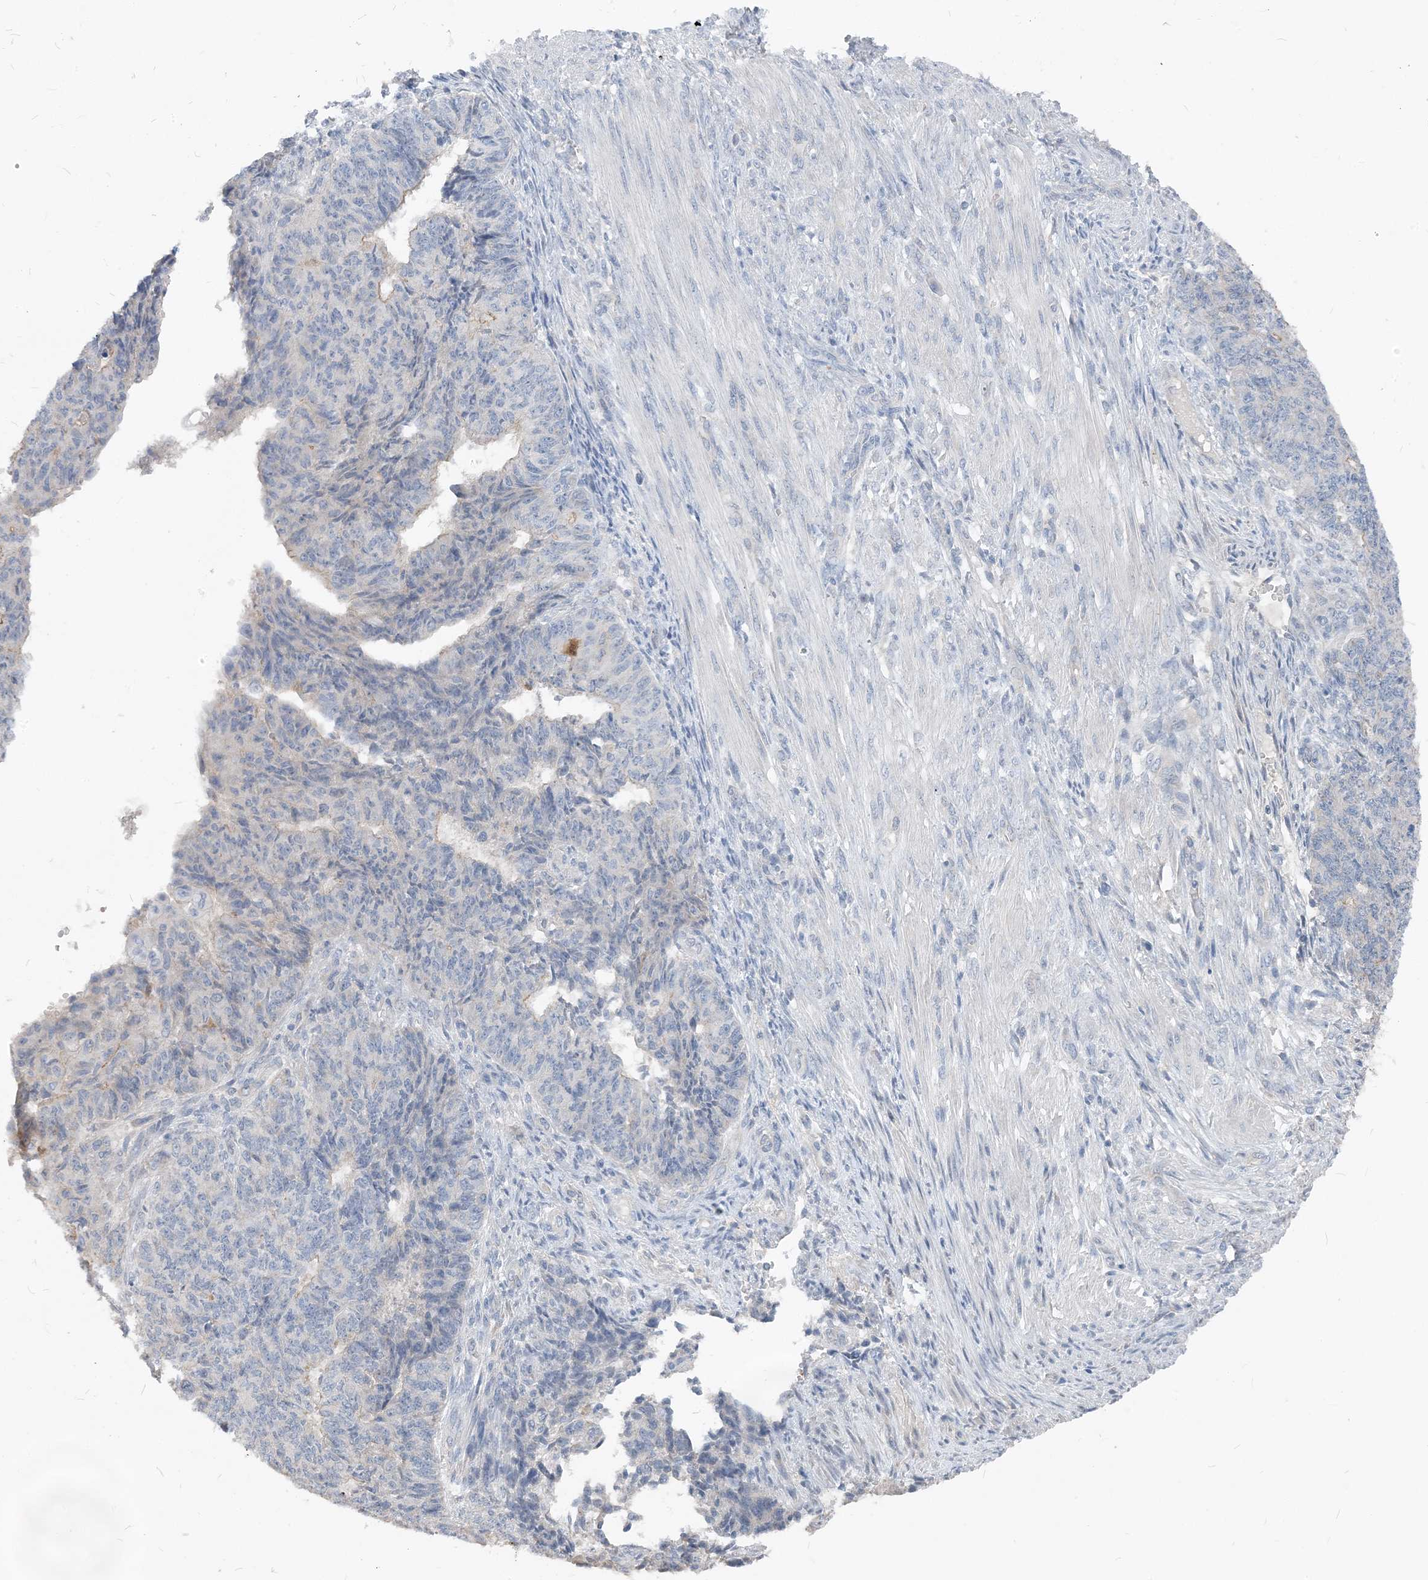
{"staining": {"intensity": "negative", "quantity": "none", "location": "none"}, "tissue": "endometrial cancer", "cell_type": "Tumor cells", "image_type": "cancer", "snomed": [{"axis": "morphology", "description": "Adenocarcinoma, NOS"}, {"axis": "topography", "description": "Endometrium"}], "caption": "Tumor cells are negative for protein expression in human adenocarcinoma (endometrial). The staining was performed using DAB to visualize the protein expression in brown, while the nuclei were stained in blue with hematoxylin (Magnification: 20x).", "gene": "NCOA7", "patient": {"sex": "female", "age": 32}}